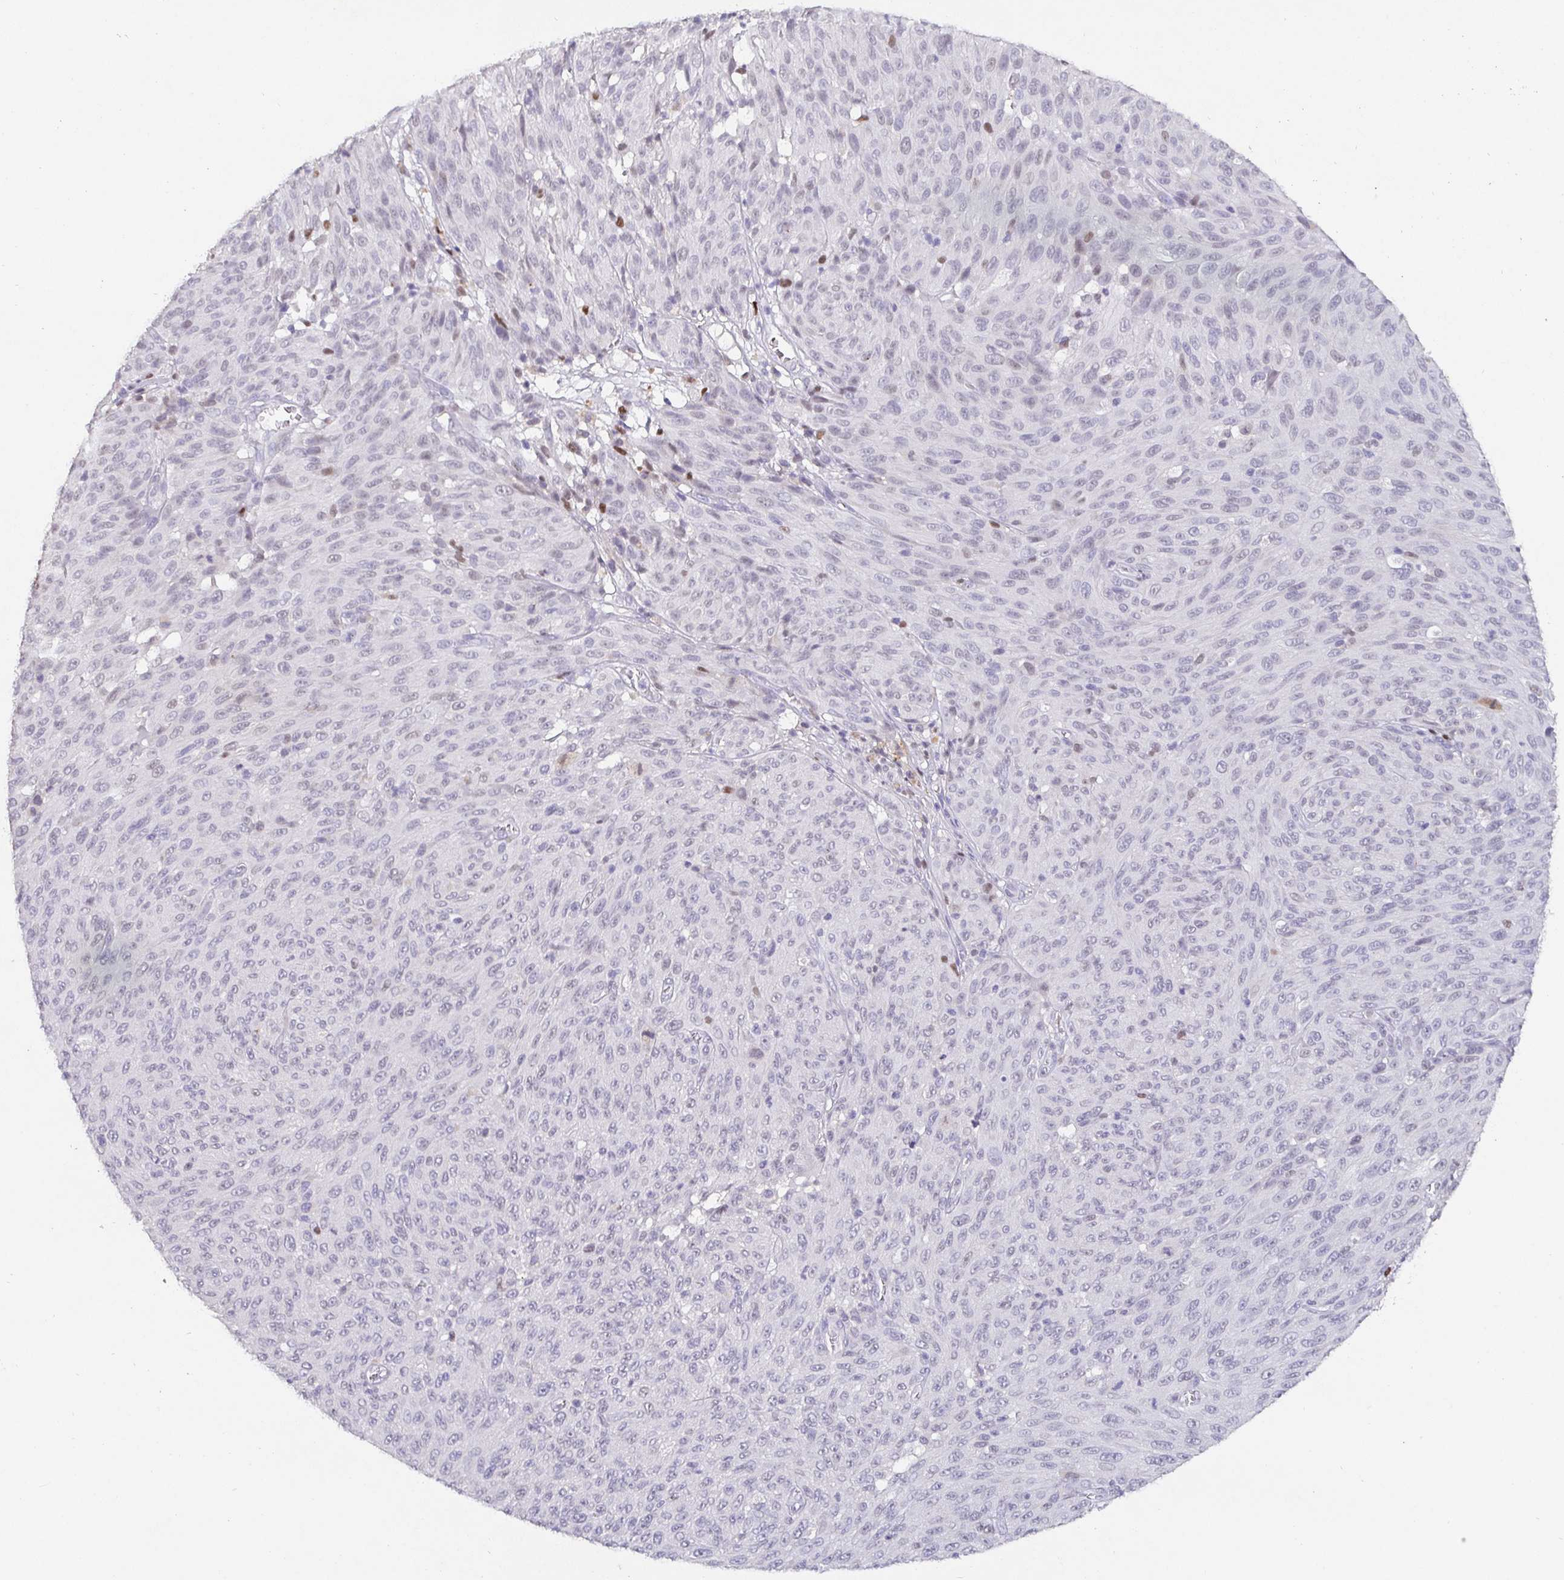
{"staining": {"intensity": "negative", "quantity": "none", "location": "none"}, "tissue": "melanoma", "cell_type": "Tumor cells", "image_type": "cancer", "snomed": [{"axis": "morphology", "description": "Malignant melanoma, NOS"}, {"axis": "topography", "description": "Skin"}], "caption": "Human melanoma stained for a protein using immunohistochemistry reveals no expression in tumor cells.", "gene": "SATB1", "patient": {"sex": "male", "age": 85}}